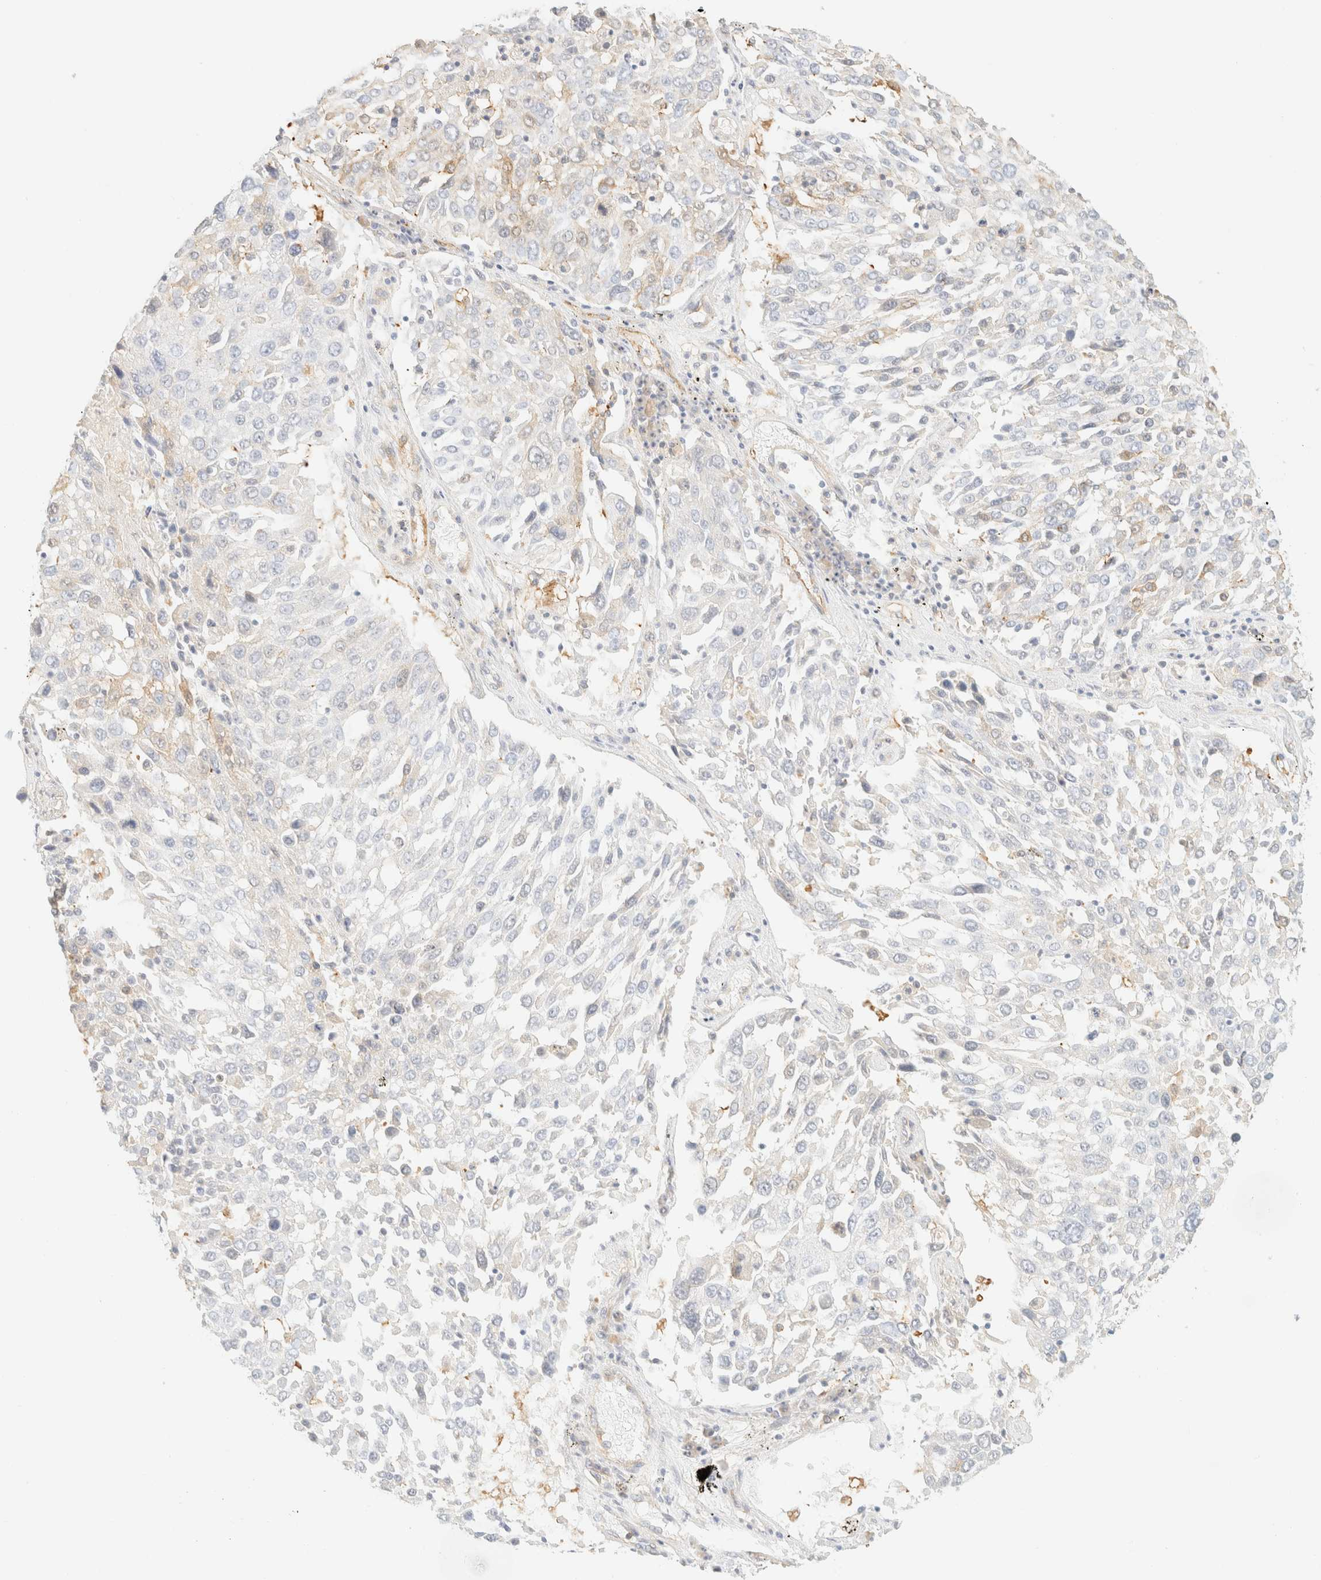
{"staining": {"intensity": "weak", "quantity": "<25%", "location": "cytoplasmic/membranous"}, "tissue": "lung cancer", "cell_type": "Tumor cells", "image_type": "cancer", "snomed": [{"axis": "morphology", "description": "Squamous cell carcinoma, NOS"}, {"axis": "topography", "description": "Lung"}], "caption": "Tumor cells are negative for brown protein staining in lung cancer. (Stains: DAB (3,3'-diaminobenzidine) immunohistochemistry with hematoxylin counter stain, Microscopy: brightfield microscopy at high magnification).", "gene": "OTOP2", "patient": {"sex": "male", "age": 65}}